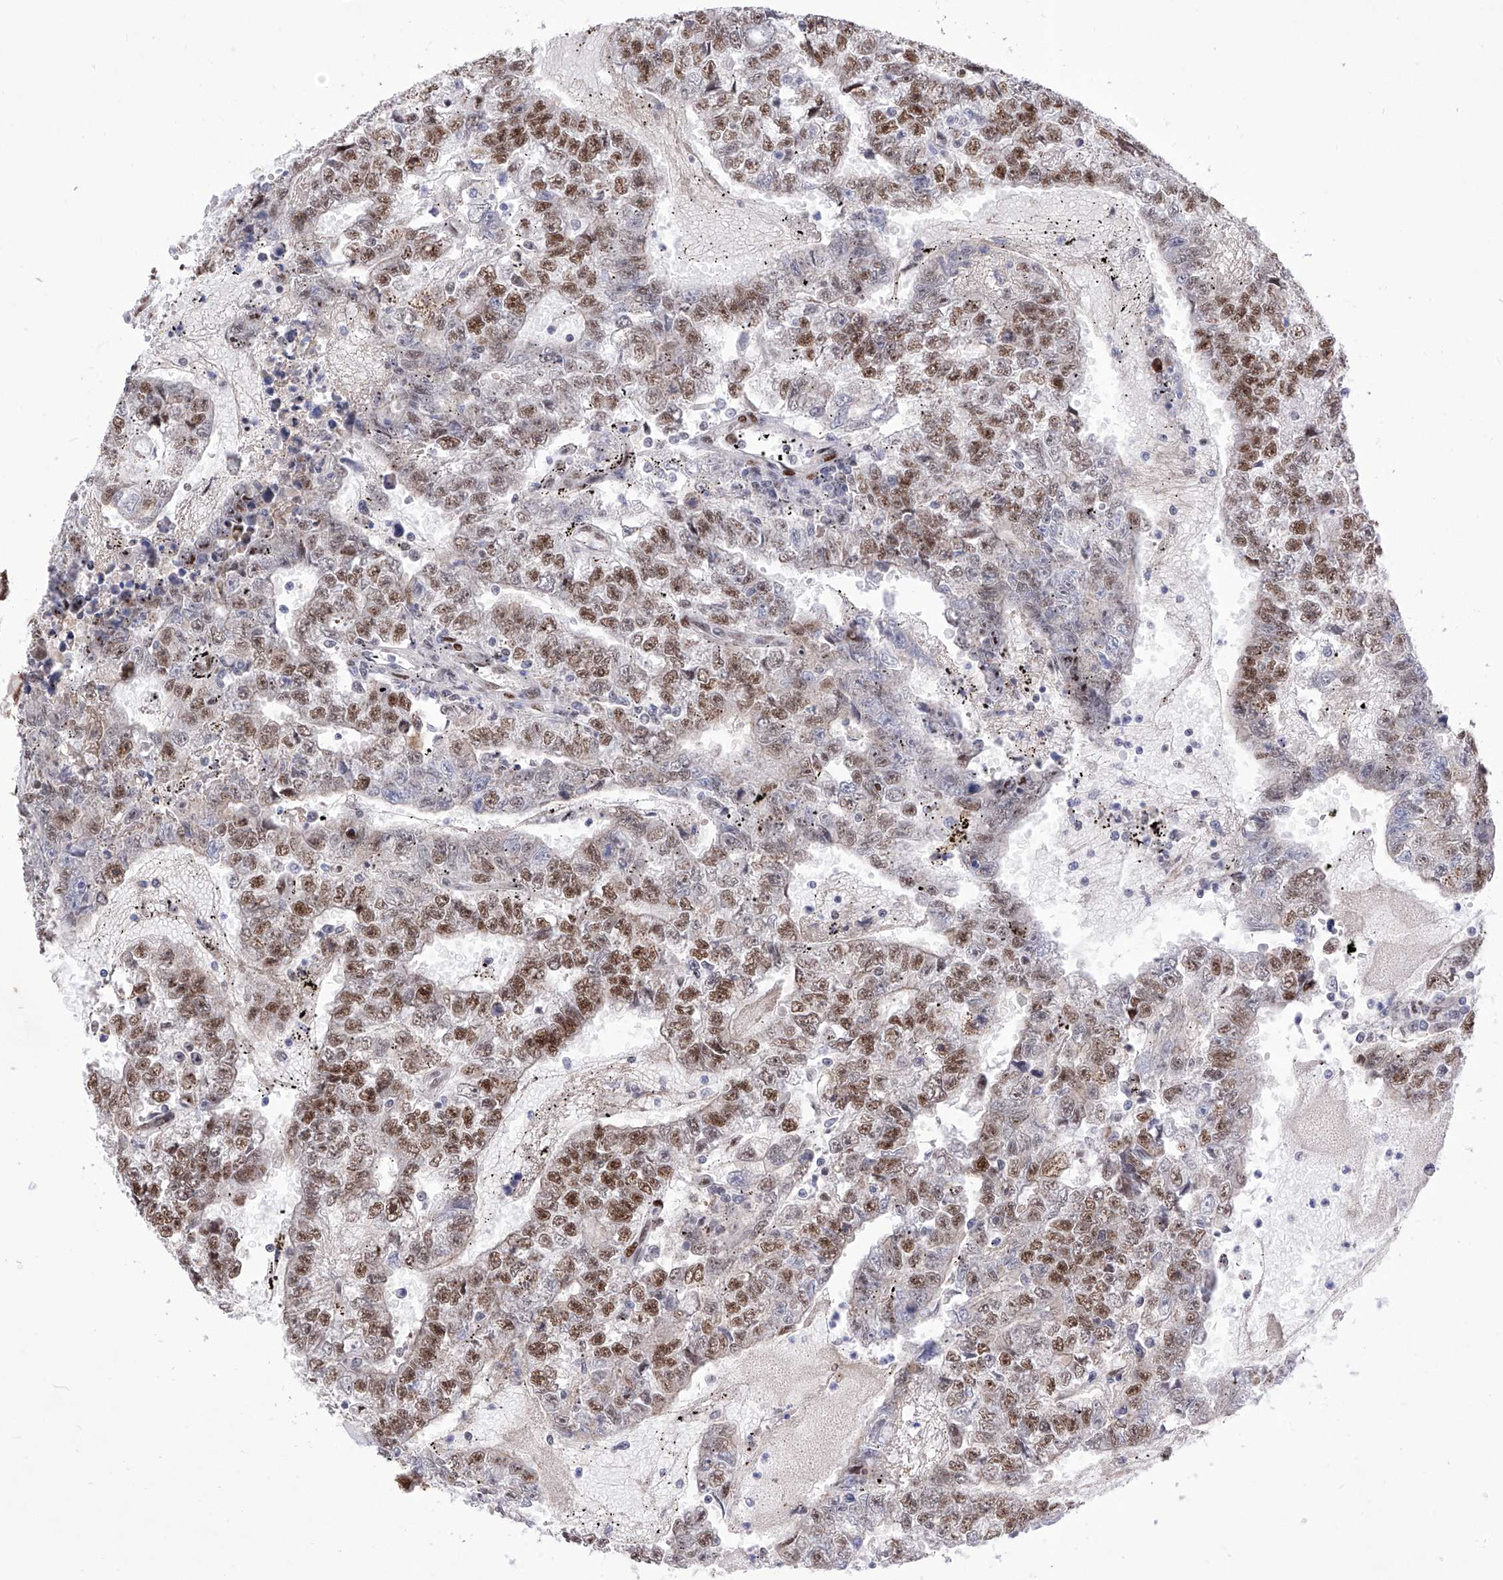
{"staining": {"intensity": "moderate", "quantity": ">75%", "location": "nuclear"}, "tissue": "testis cancer", "cell_type": "Tumor cells", "image_type": "cancer", "snomed": [{"axis": "morphology", "description": "Carcinoma, Embryonal, NOS"}, {"axis": "topography", "description": "Testis"}], "caption": "A medium amount of moderate nuclear positivity is present in about >75% of tumor cells in testis cancer (embryonal carcinoma) tissue. (DAB IHC, brown staining for protein, blue staining for nuclei).", "gene": "ATN1", "patient": {"sex": "male", "age": 25}}